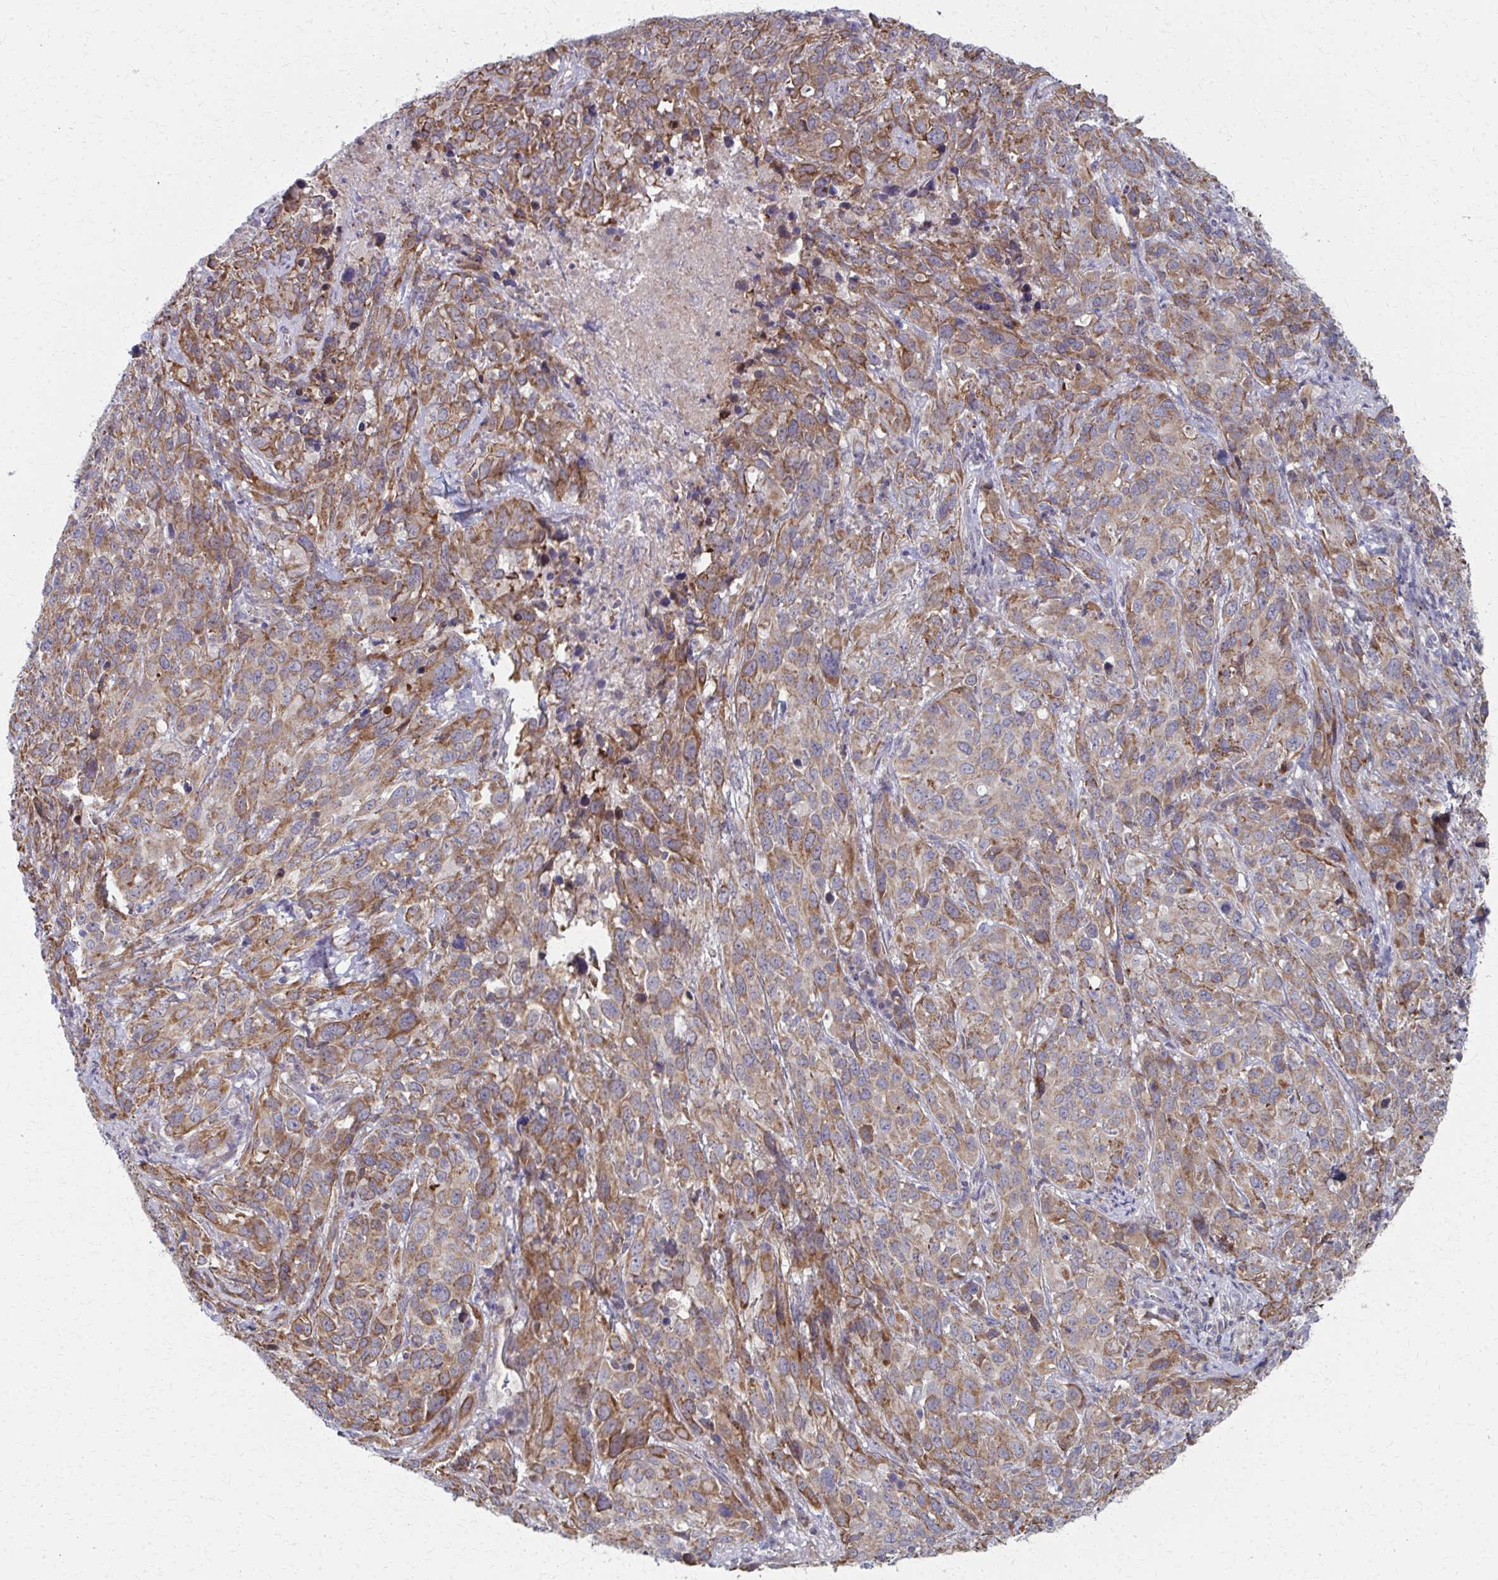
{"staining": {"intensity": "moderate", "quantity": ">75%", "location": "cytoplasmic/membranous"}, "tissue": "cervical cancer", "cell_type": "Tumor cells", "image_type": "cancer", "snomed": [{"axis": "morphology", "description": "Normal tissue, NOS"}, {"axis": "morphology", "description": "Squamous cell carcinoma, NOS"}, {"axis": "topography", "description": "Cervix"}], "caption": "IHC (DAB (3,3'-diaminobenzidine)) staining of human squamous cell carcinoma (cervical) shows moderate cytoplasmic/membranous protein positivity in approximately >75% of tumor cells. (Stains: DAB (3,3'-diaminobenzidine) in brown, nuclei in blue, Microscopy: brightfield microscopy at high magnification).", "gene": "FAHD1", "patient": {"sex": "female", "age": 51}}